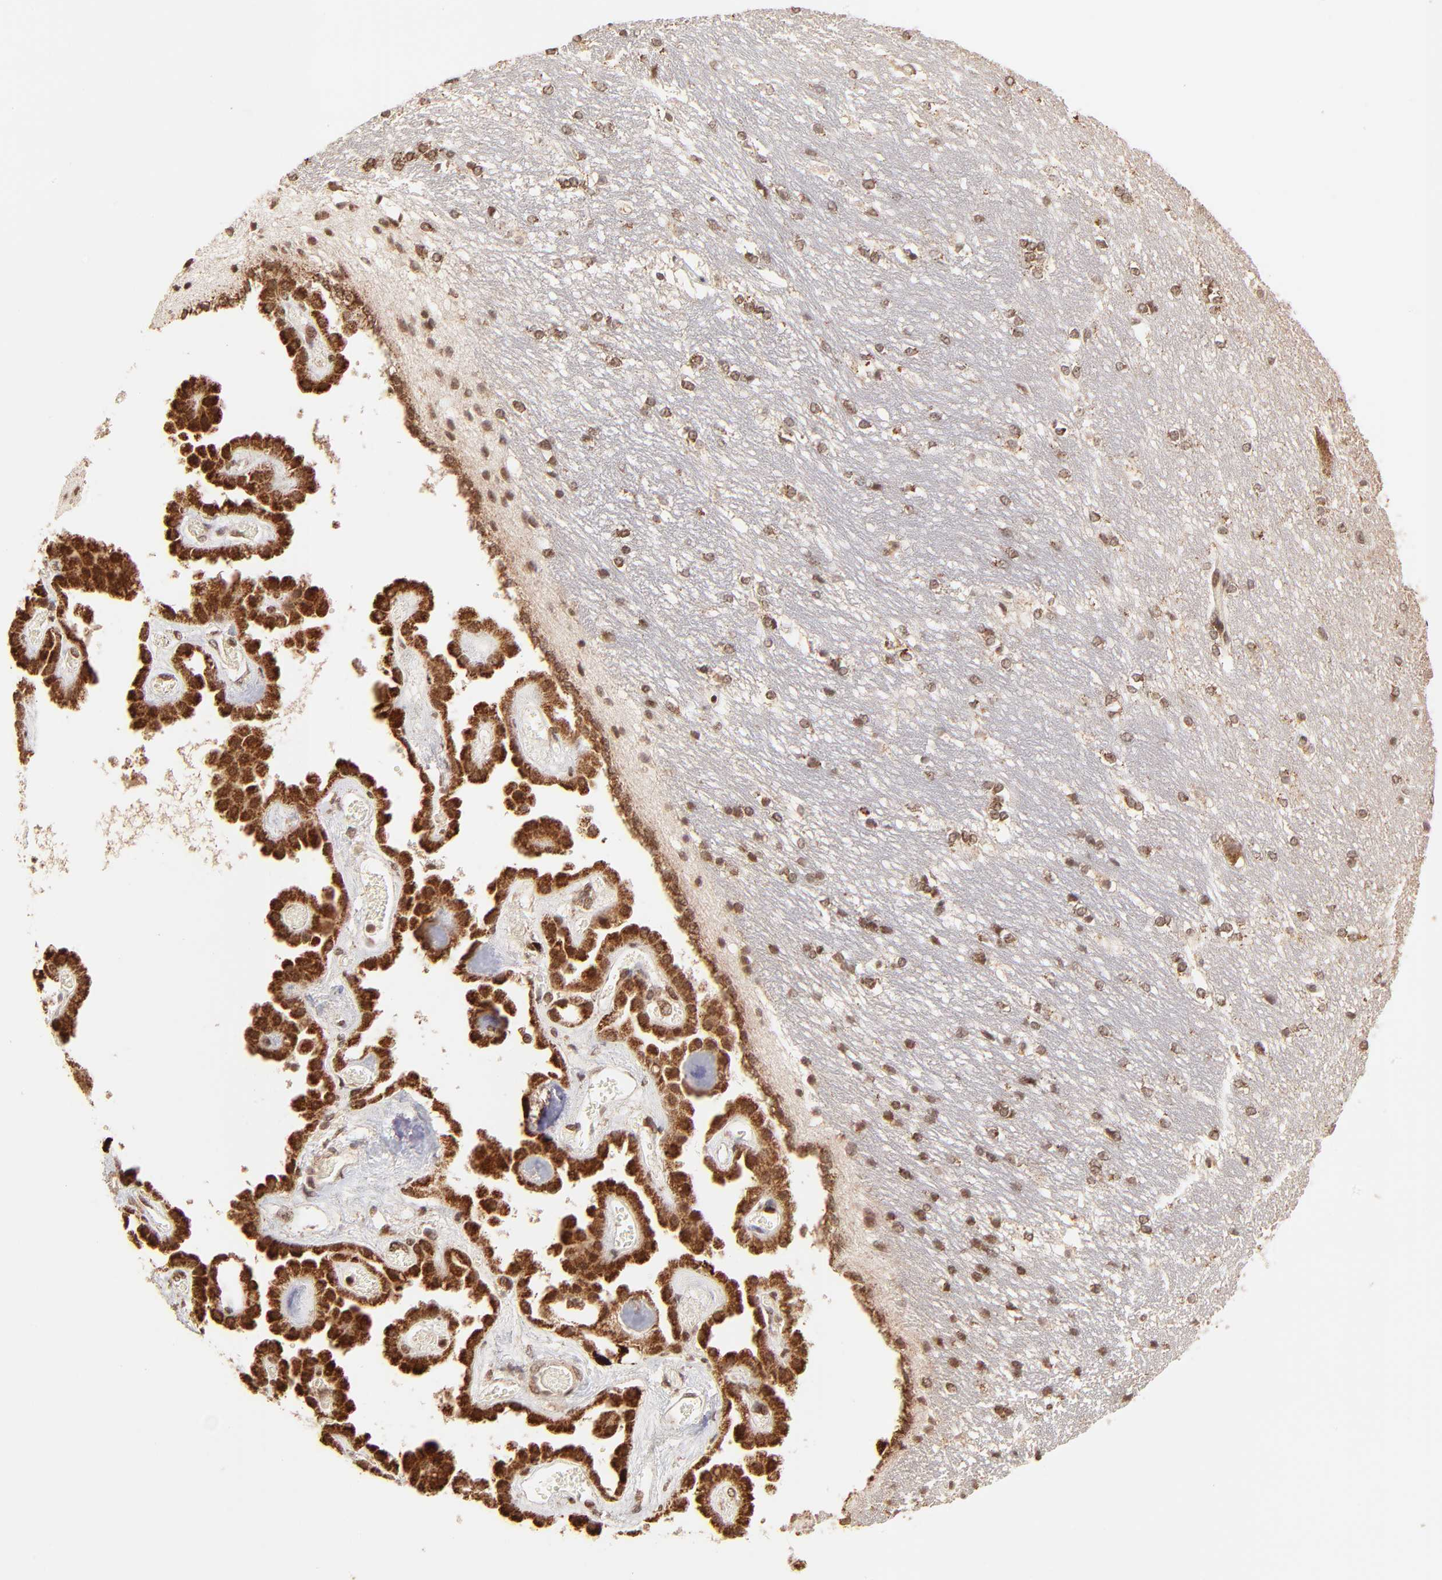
{"staining": {"intensity": "moderate", "quantity": "25%-75%", "location": "cytoplasmic/membranous,nuclear"}, "tissue": "hippocampus", "cell_type": "Glial cells", "image_type": "normal", "snomed": [{"axis": "morphology", "description": "Normal tissue, NOS"}, {"axis": "topography", "description": "Hippocampus"}], "caption": "Approximately 25%-75% of glial cells in unremarkable human hippocampus reveal moderate cytoplasmic/membranous,nuclear protein positivity as visualized by brown immunohistochemical staining.", "gene": "MED15", "patient": {"sex": "female", "age": 19}}